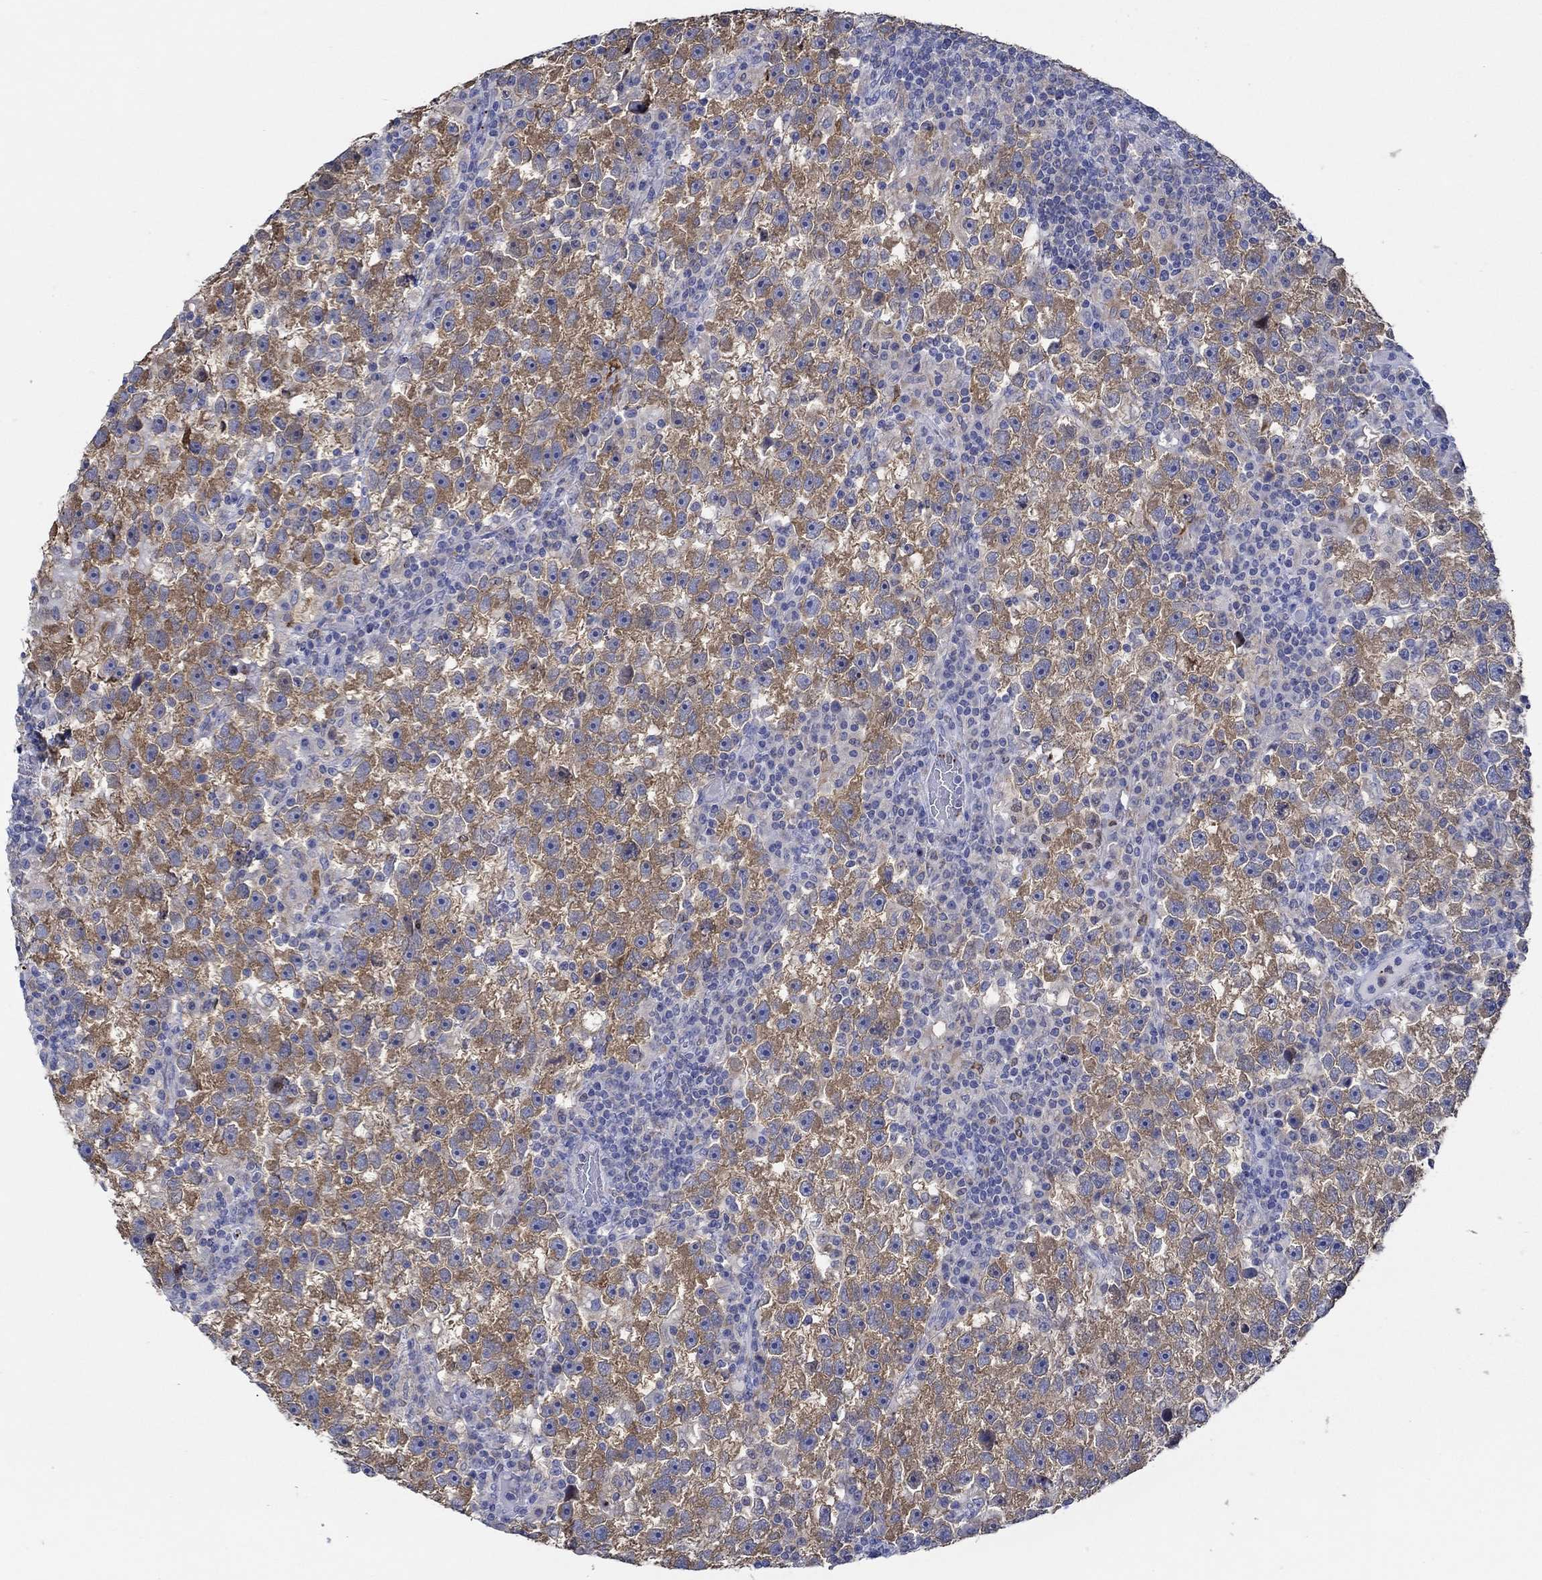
{"staining": {"intensity": "strong", "quantity": "25%-75%", "location": "cytoplasmic/membranous"}, "tissue": "testis cancer", "cell_type": "Tumor cells", "image_type": "cancer", "snomed": [{"axis": "morphology", "description": "Seminoma, NOS"}, {"axis": "topography", "description": "Testis"}], "caption": "A histopathology image showing strong cytoplasmic/membranous staining in approximately 25%-75% of tumor cells in testis cancer (seminoma), as visualized by brown immunohistochemical staining.", "gene": "SLC27A3", "patient": {"sex": "male", "age": 47}}